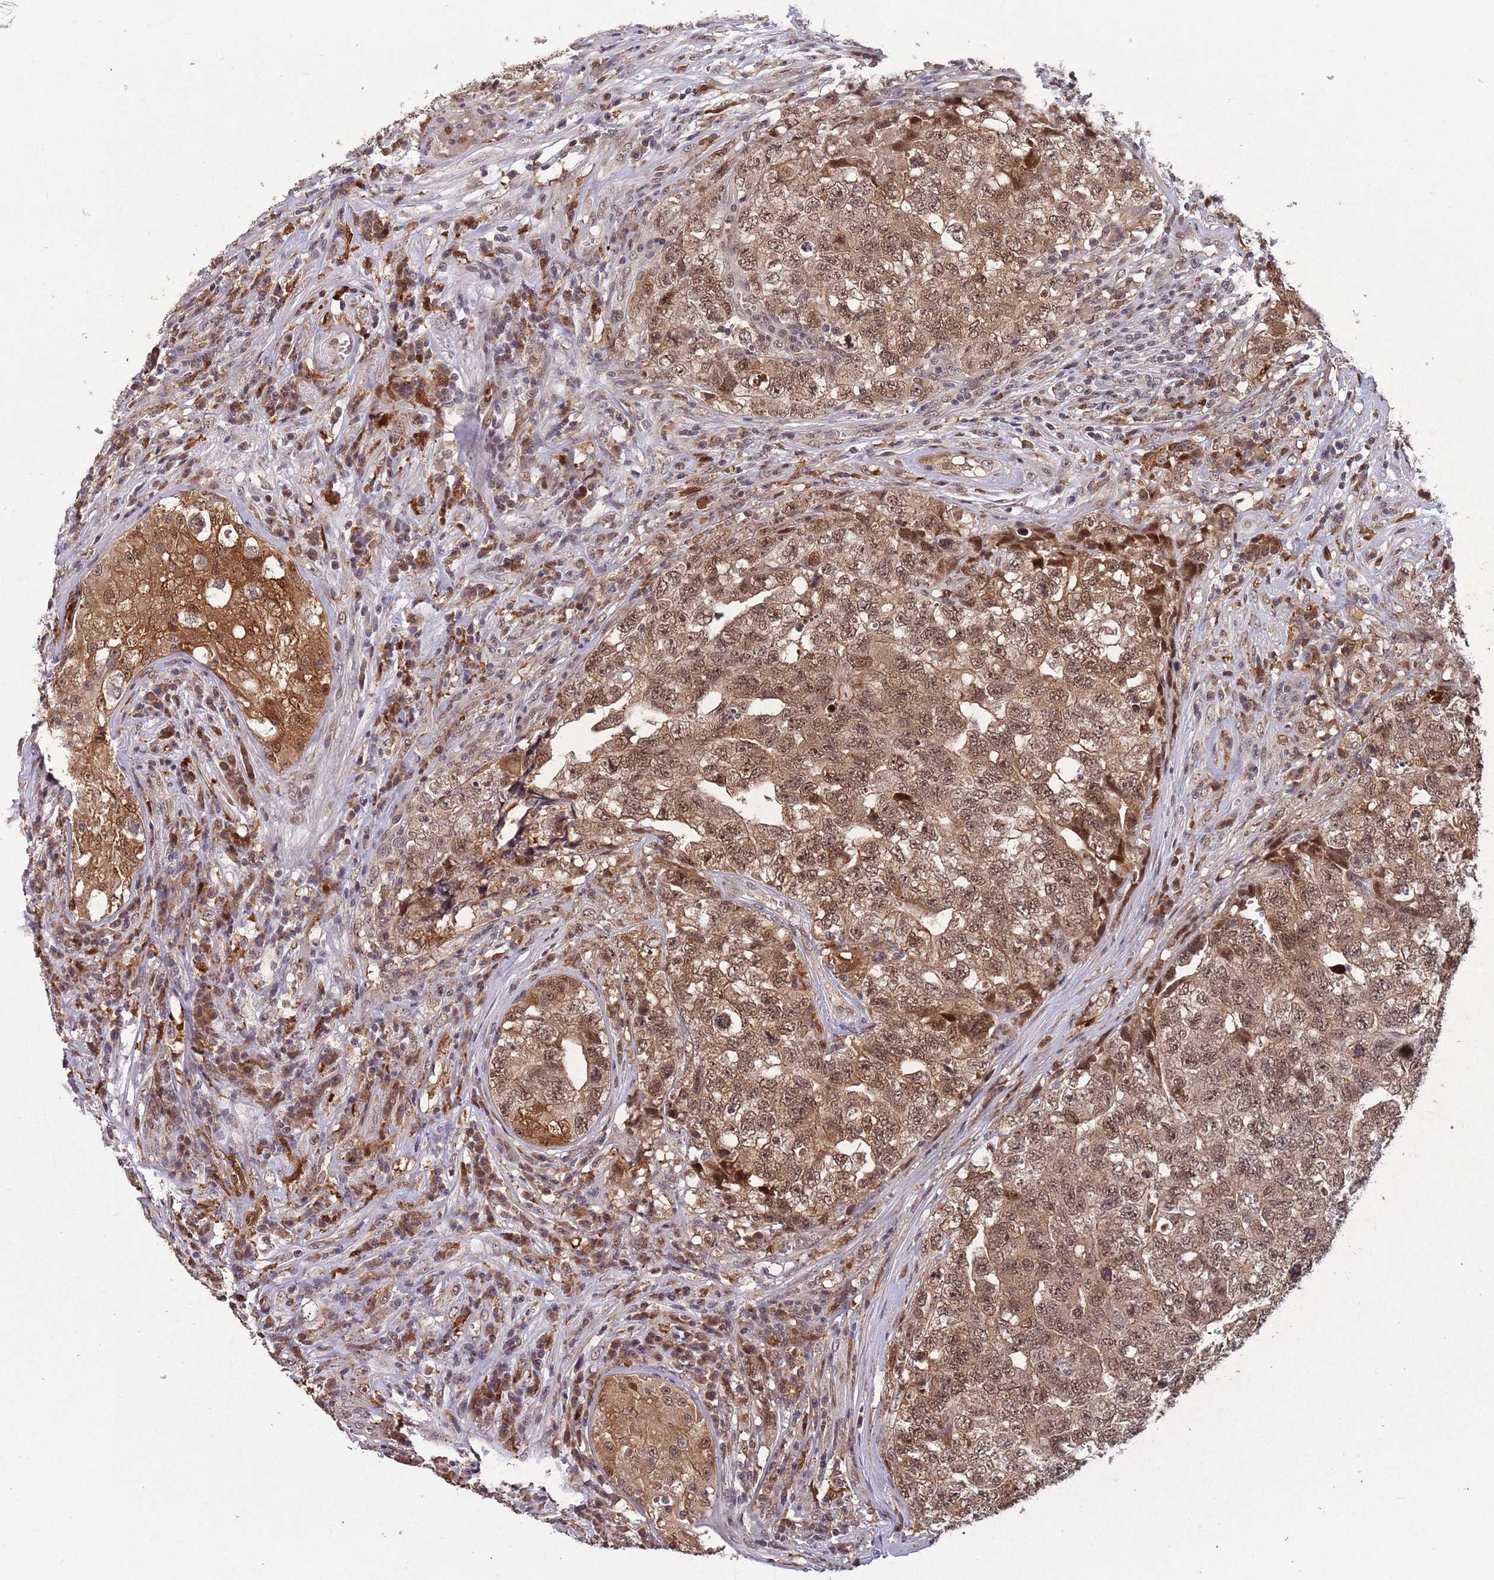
{"staining": {"intensity": "moderate", "quantity": ">75%", "location": "cytoplasmic/membranous,nuclear"}, "tissue": "testis cancer", "cell_type": "Tumor cells", "image_type": "cancer", "snomed": [{"axis": "morphology", "description": "Carcinoma, Embryonal, NOS"}, {"axis": "topography", "description": "Testis"}], "caption": "High-magnification brightfield microscopy of testis cancer (embryonal carcinoma) stained with DAB (brown) and counterstained with hematoxylin (blue). tumor cells exhibit moderate cytoplasmic/membranous and nuclear staining is present in approximately>75% of cells.", "gene": "ZNF639", "patient": {"sex": "male", "age": 31}}